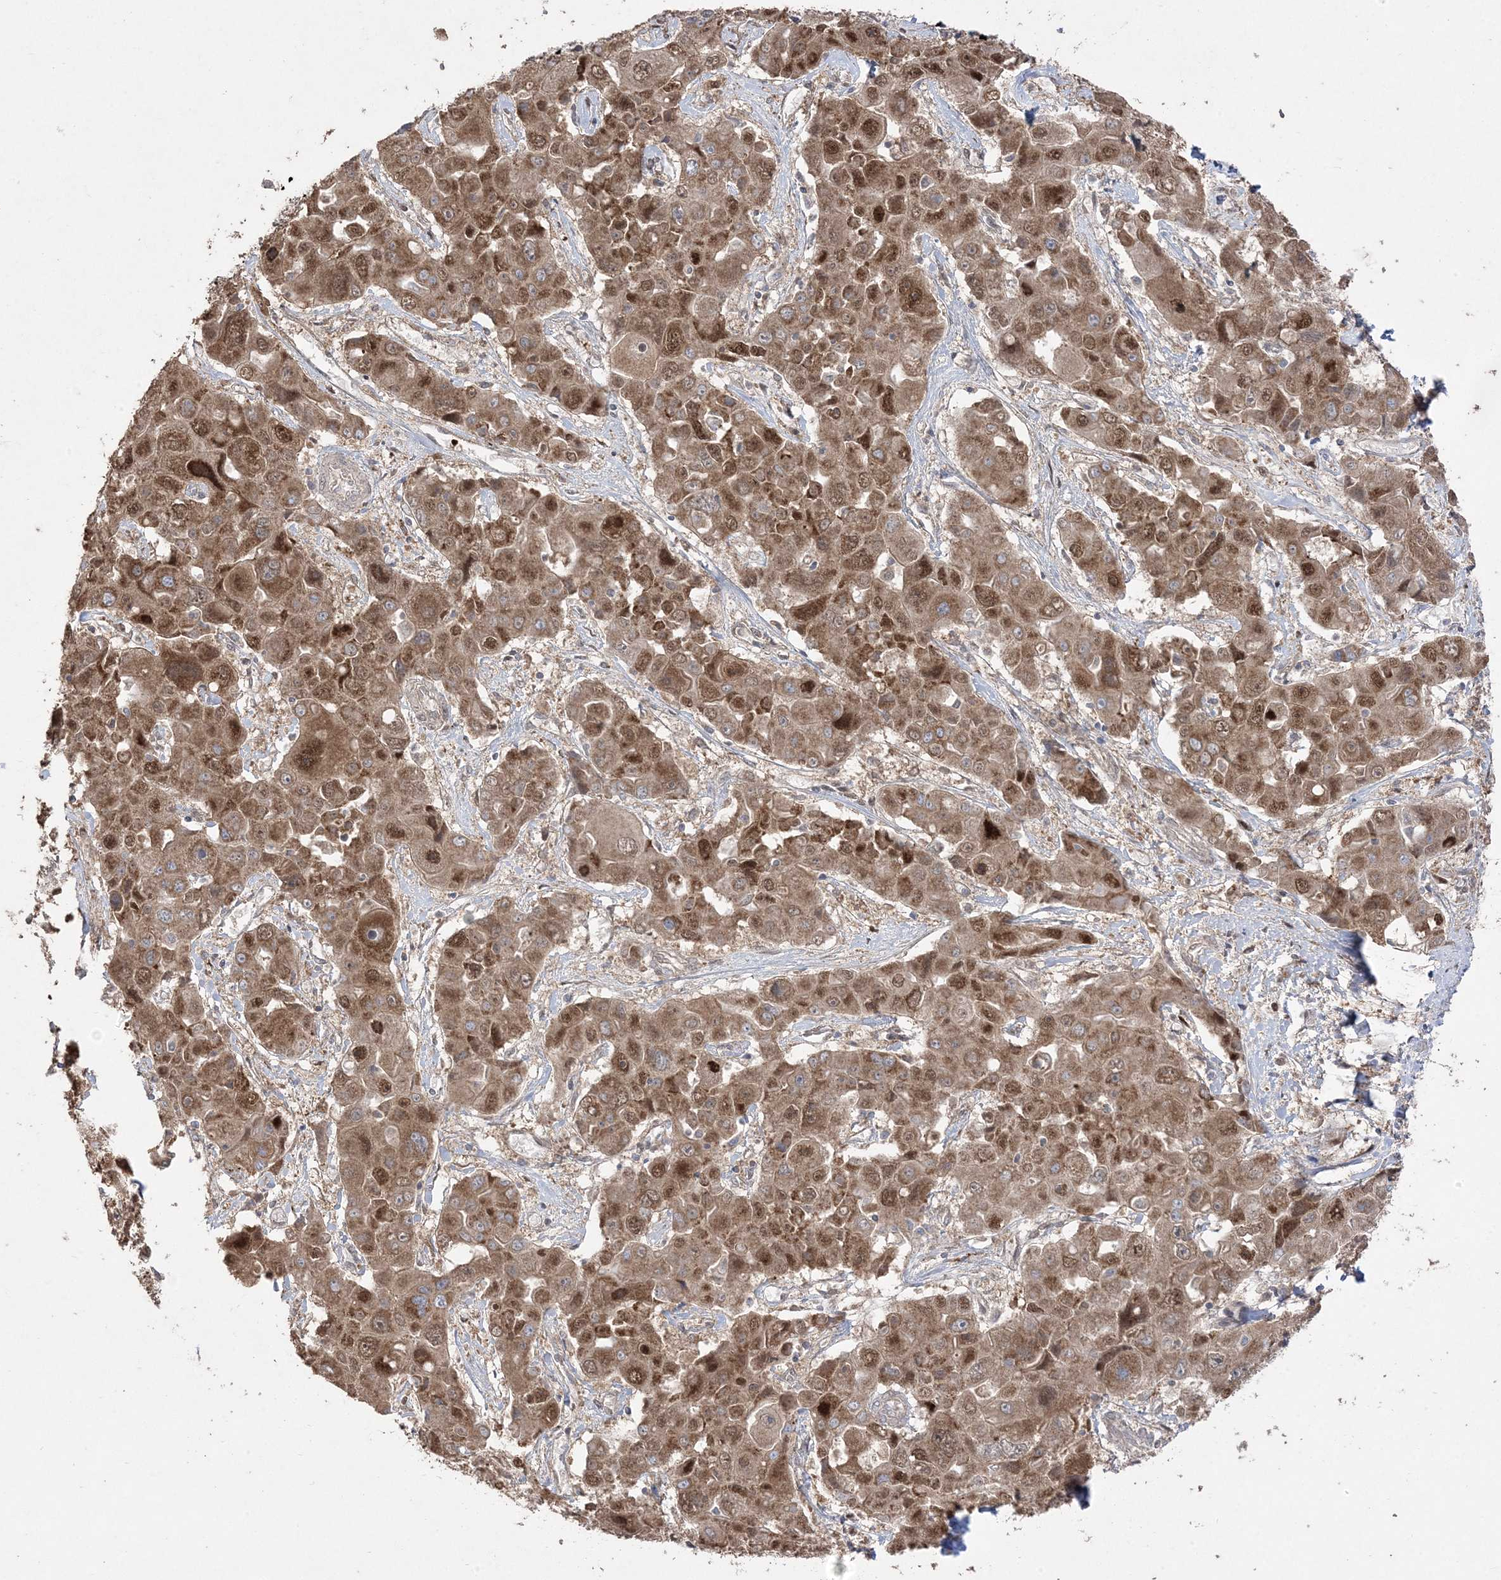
{"staining": {"intensity": "moderate", "quantity": ">75%", "location": "cytoplasmic/membranous,nuclear"}, "tissue": "liver cancer", "cell_type": "Tumor cells", "image_type": "cancer", "snomed": [{"axis": "morphology", "description": "Cholangiocarcinoma"}, {"axis": "topography", "description": "Liver"}], "caption": "This histopathology image exhibits immunohistochemistry staining of liver cancer (cholangiocarcinoma), with medium moderate cytoplasmic/membranous and nuclear positivity in about >75% of tumor cells.", "gene": "PPOX", "patient": {"sex": "male", "age": 67}}